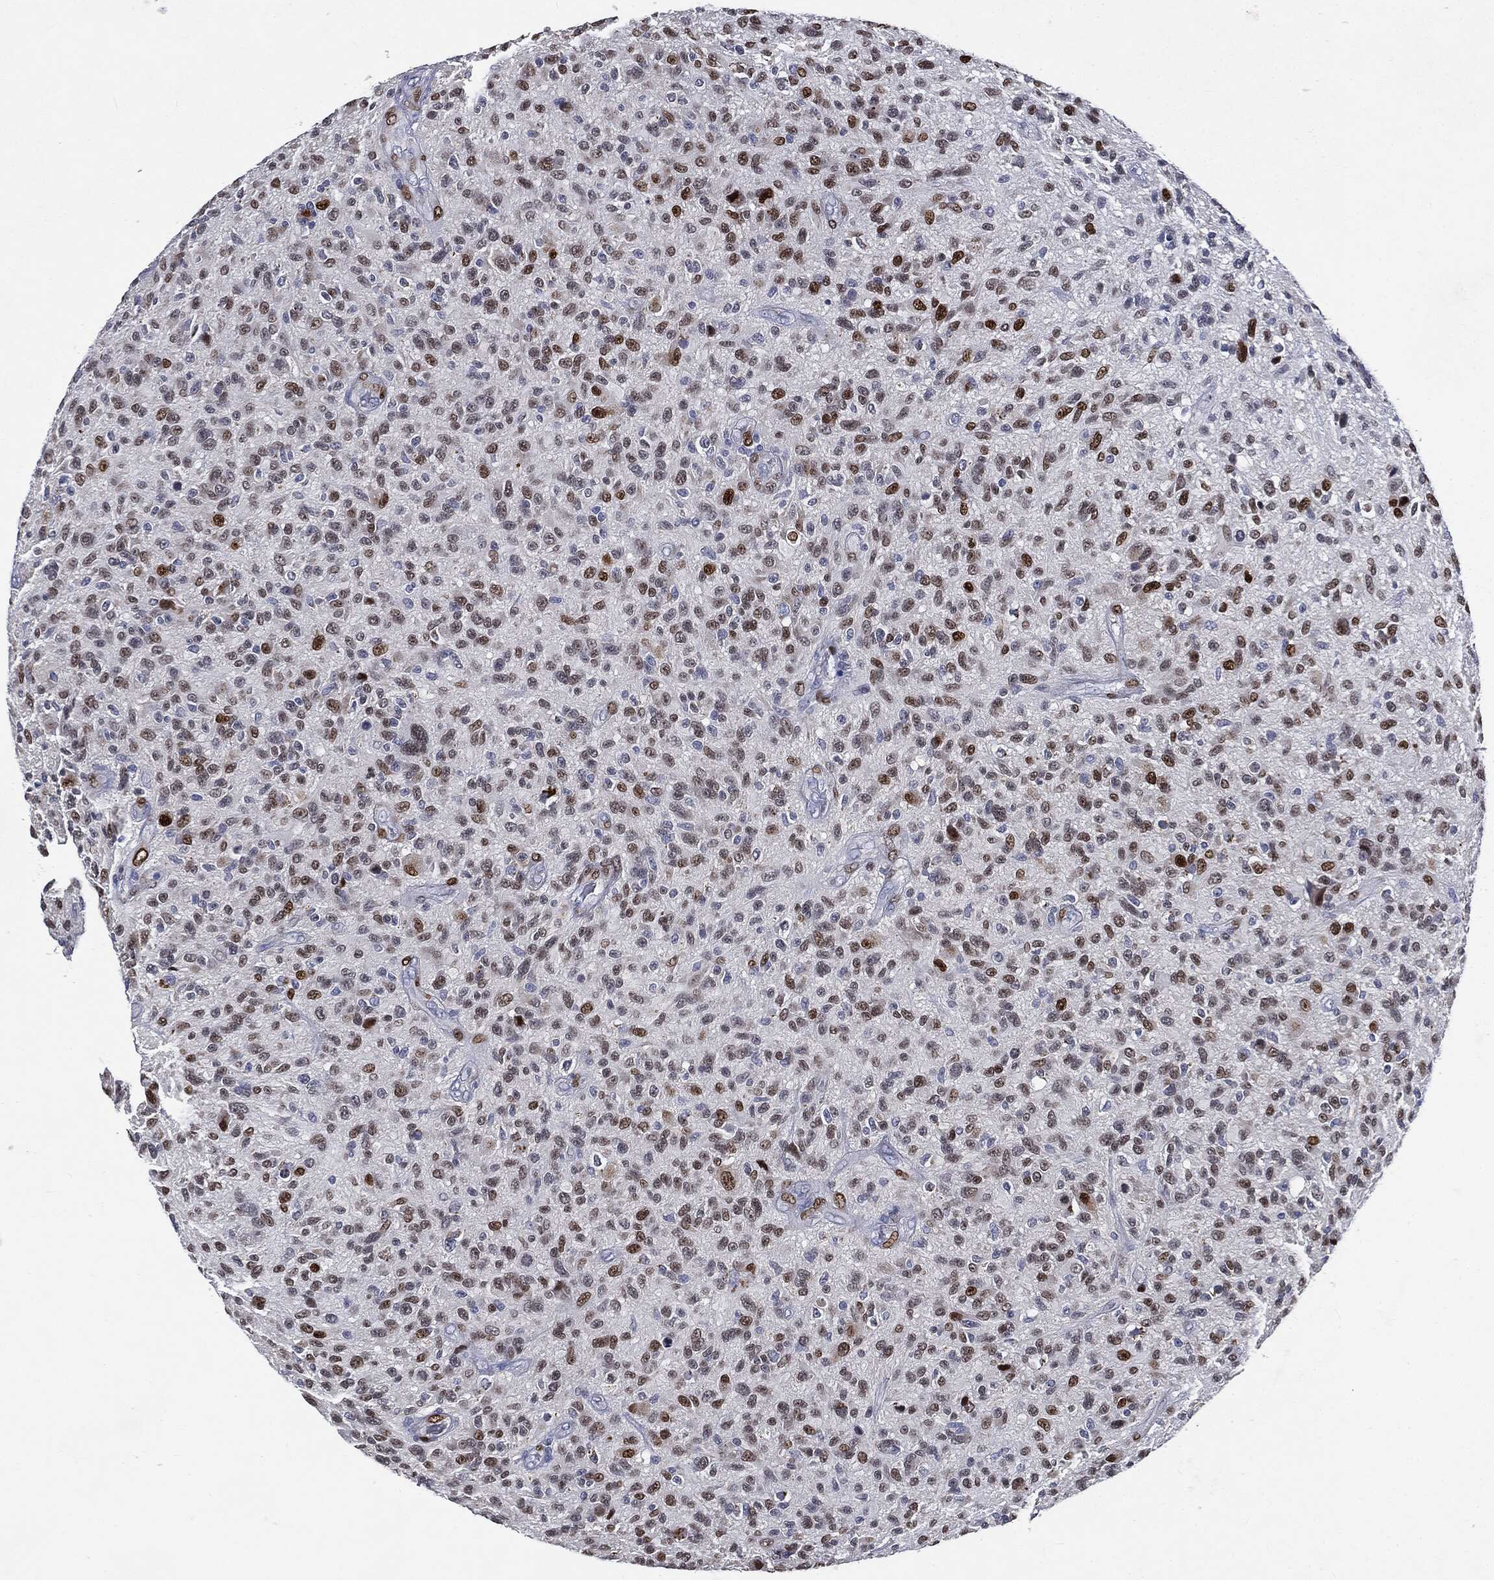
{"staining": {"intensity": "moderate", "quantity": "25%-75%", "location": "nuclear"}, "tissue": "glioma", "cell_type": "Tumor cells", "image_type": "cancer", "snomed": [{"axis": "morphology", "description": "Glioma, malignant, High grade"}, {"axis": "topography", "description": "Brain"}], "caption": "Immunohistochemistry photomicrograph of glioma stained for a protein (brown), which exhibits medium levels of moderate nuclear expression in about 25%-75% of tumor cells.", "gene": "CASD1", "patient": {"sex": "male", "age": 47}}